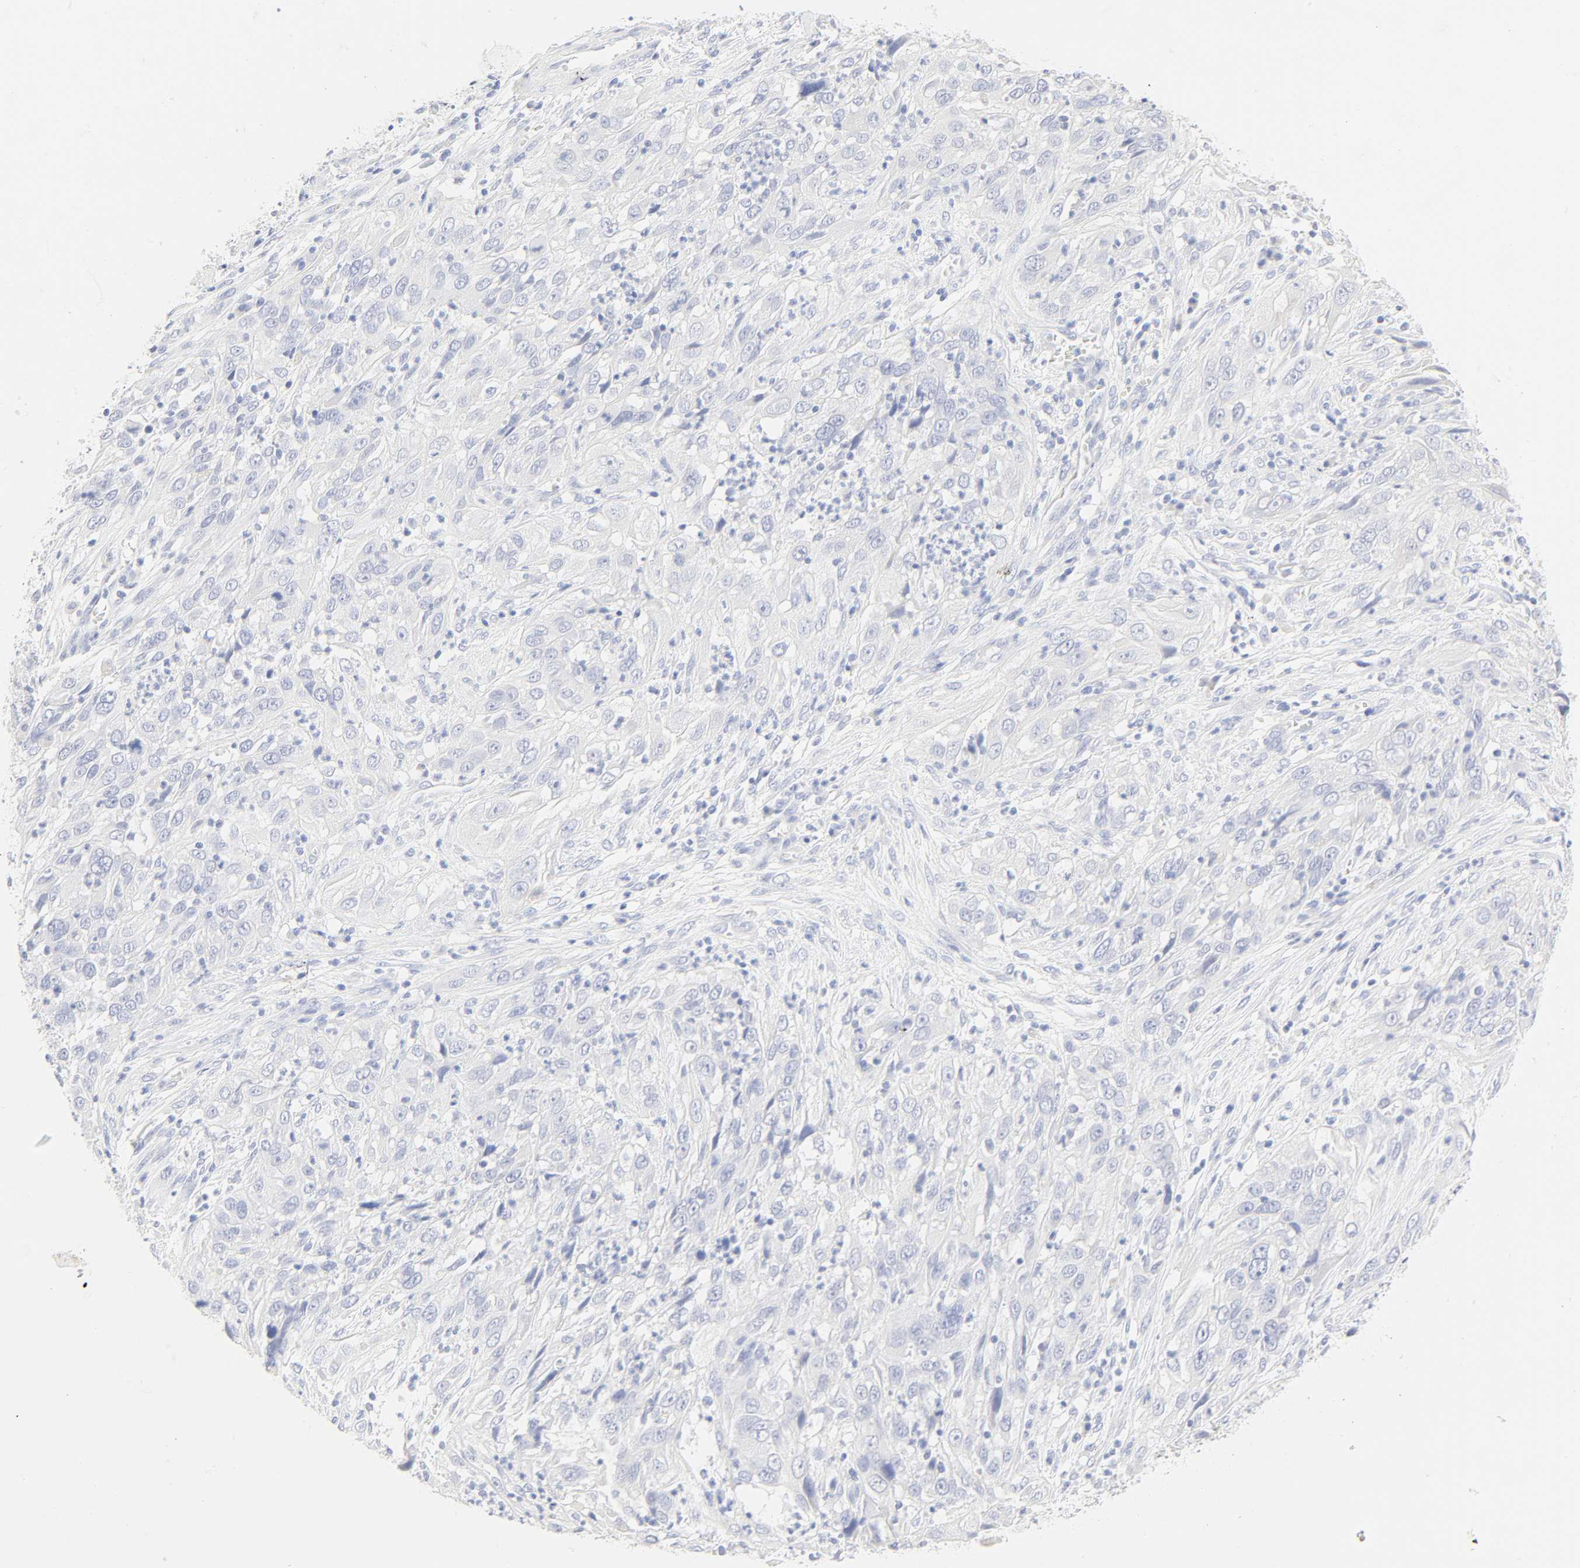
{"staining": {"intensity": "negative", "quantity": "none", "location": "none"}, "tissue": "cervical cancer", "cell_type": "Tumor cells", "image_type": "cancer", "snomed": [{"axis": "morphology", "description": "Squamous cell carcinoma, NOS"}, {"axis": "topography", "description": "Cervix"}], "caption": "Cervical squamous cell carcinoma was stained to show a protein in brown. There is no significant positivity in tumor cells.", "gene": "SLCO1B3", "patient": {"sex": "female", "age": 32}}